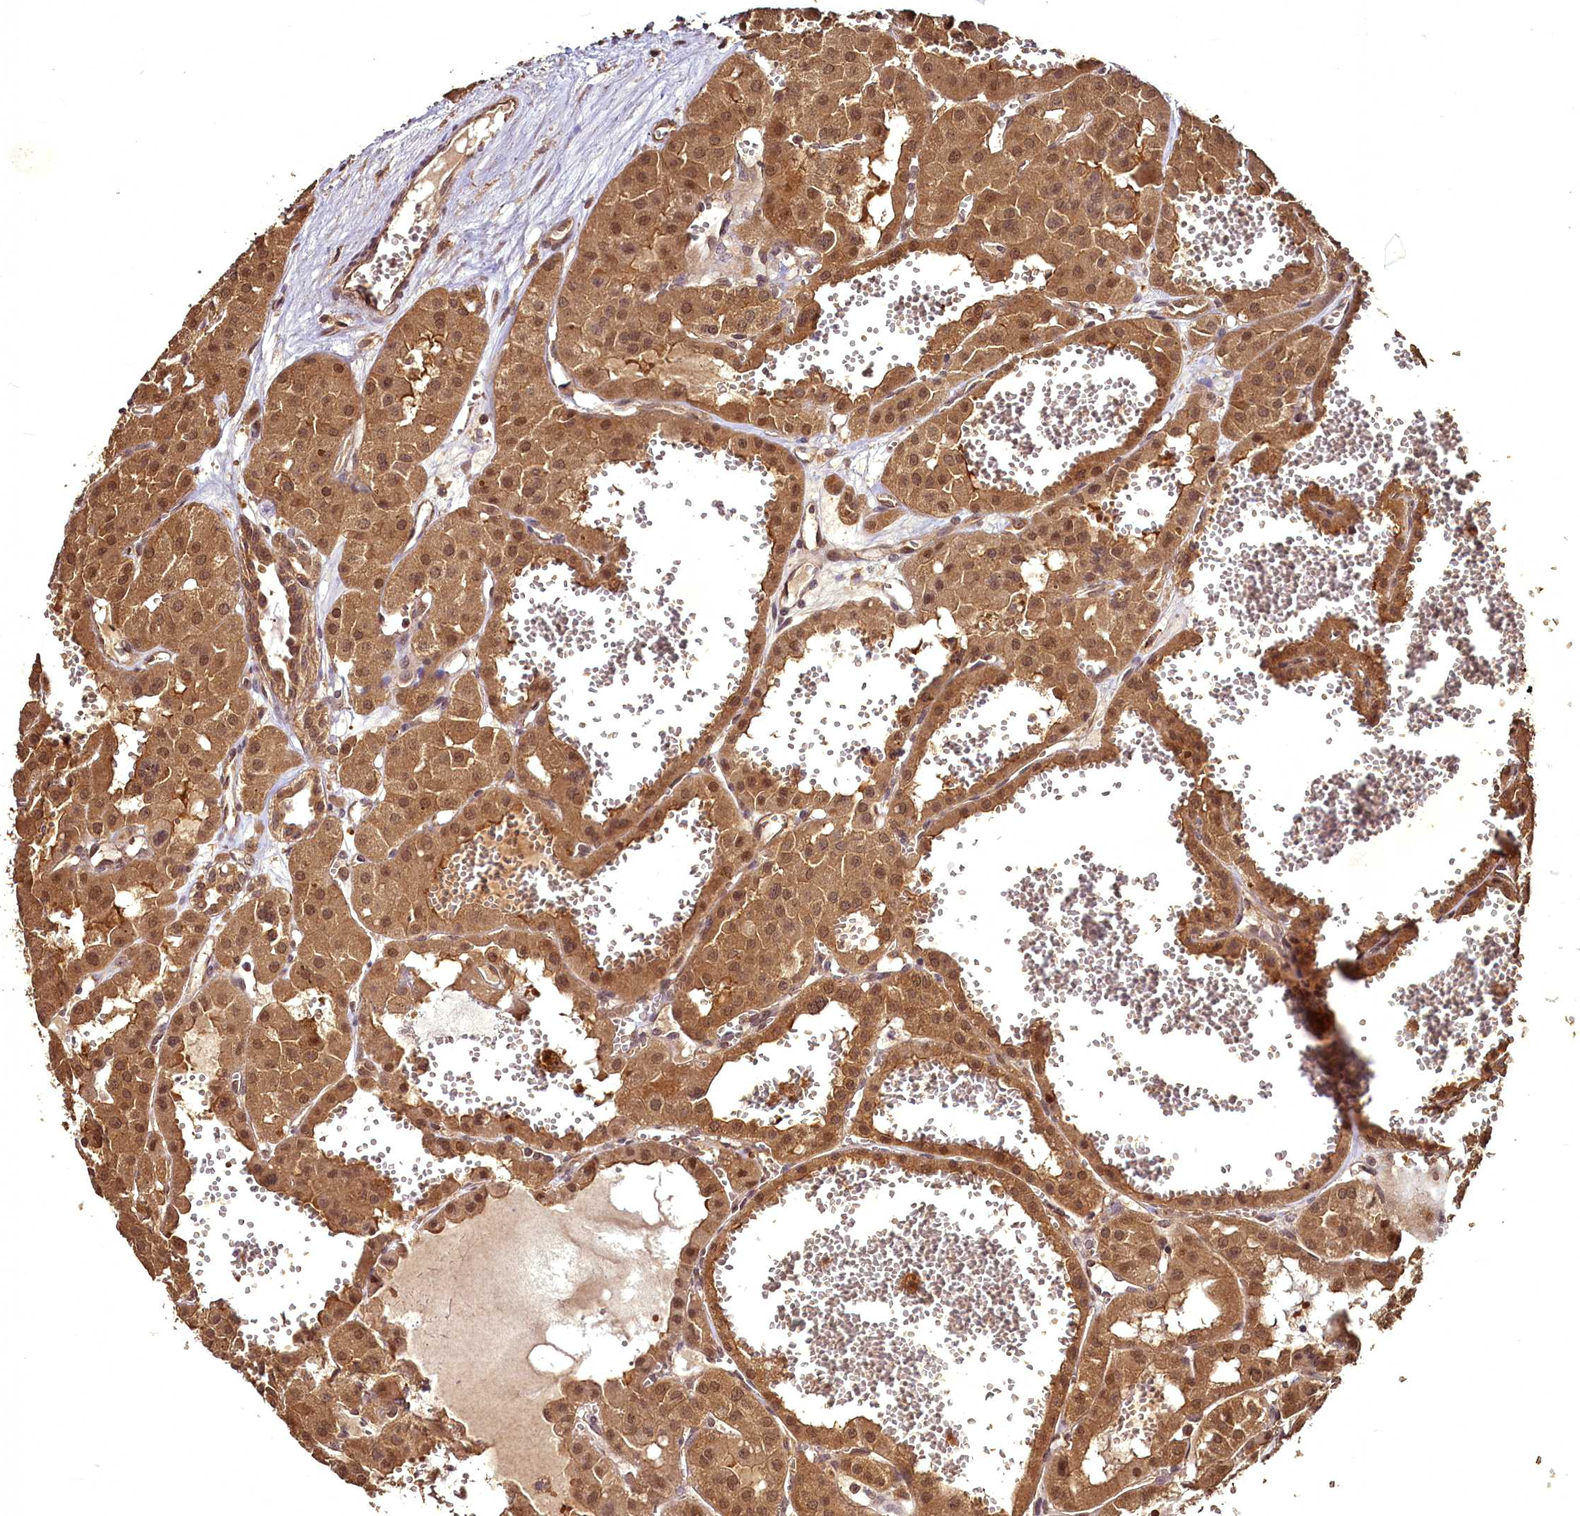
{"staining": {"intensity": "moderate", "quantity": ">75%", "location": "cytoplasmic/membranous,nuclear"}, "tissue": "renal cancer", "cell_type": "Tumor cells", "image_type": "cancer", "snomed": [{"axis": "morphology", "description": "Carcinoma, NOS"}, {"axis": "topography", "description": "Kidney"}], "caption": "Moderate cytoplasmic/membranous and nuclear positivity for a protein is seen in about >75% of tumor cells of renal cancer using immunohistochemistry (IHC).", "gene": "VPS51", "patient": {"sex": "female", "age": 75}}